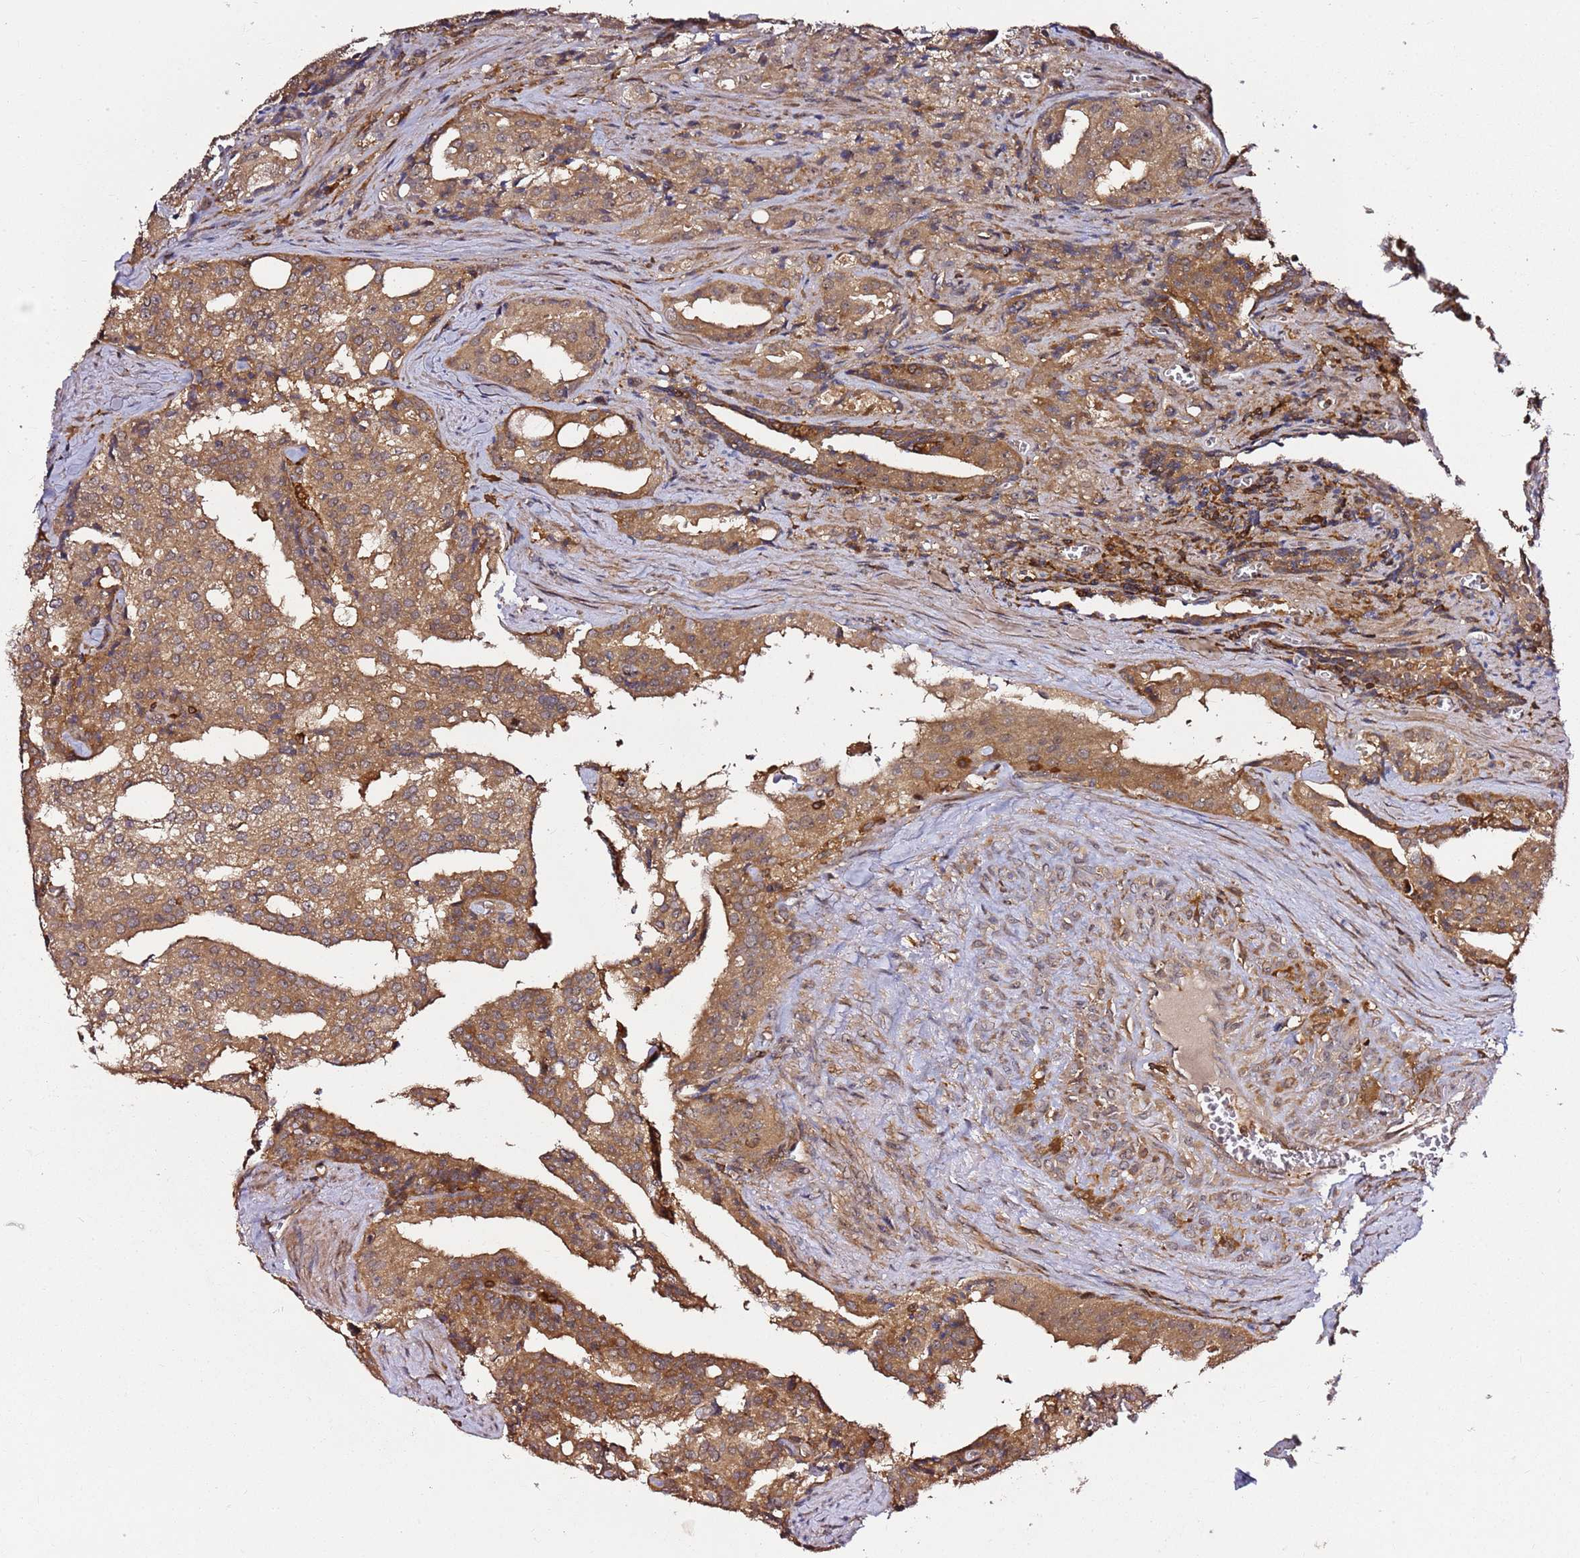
{"staining": {"intensity": "moderate", "quantity": ">75%", "location": "cytoplasmic/membranous"}, "tissue": "prostate cancer", "cell_type": "Tumor cells", "image_type": "cancer", "snomed": [{"axis": "morphology", "description": "Adenocarcinoma, High grade"}, {"axis": "topography", "description": "Prostate"}], "caption": "Moderate cytoplasmic/membranous protein expression is seen in approximately >75% of tumor cells in prostate cancer.", "gene": "PRMT7", "patient": {"sex": "male", "age": 68}}